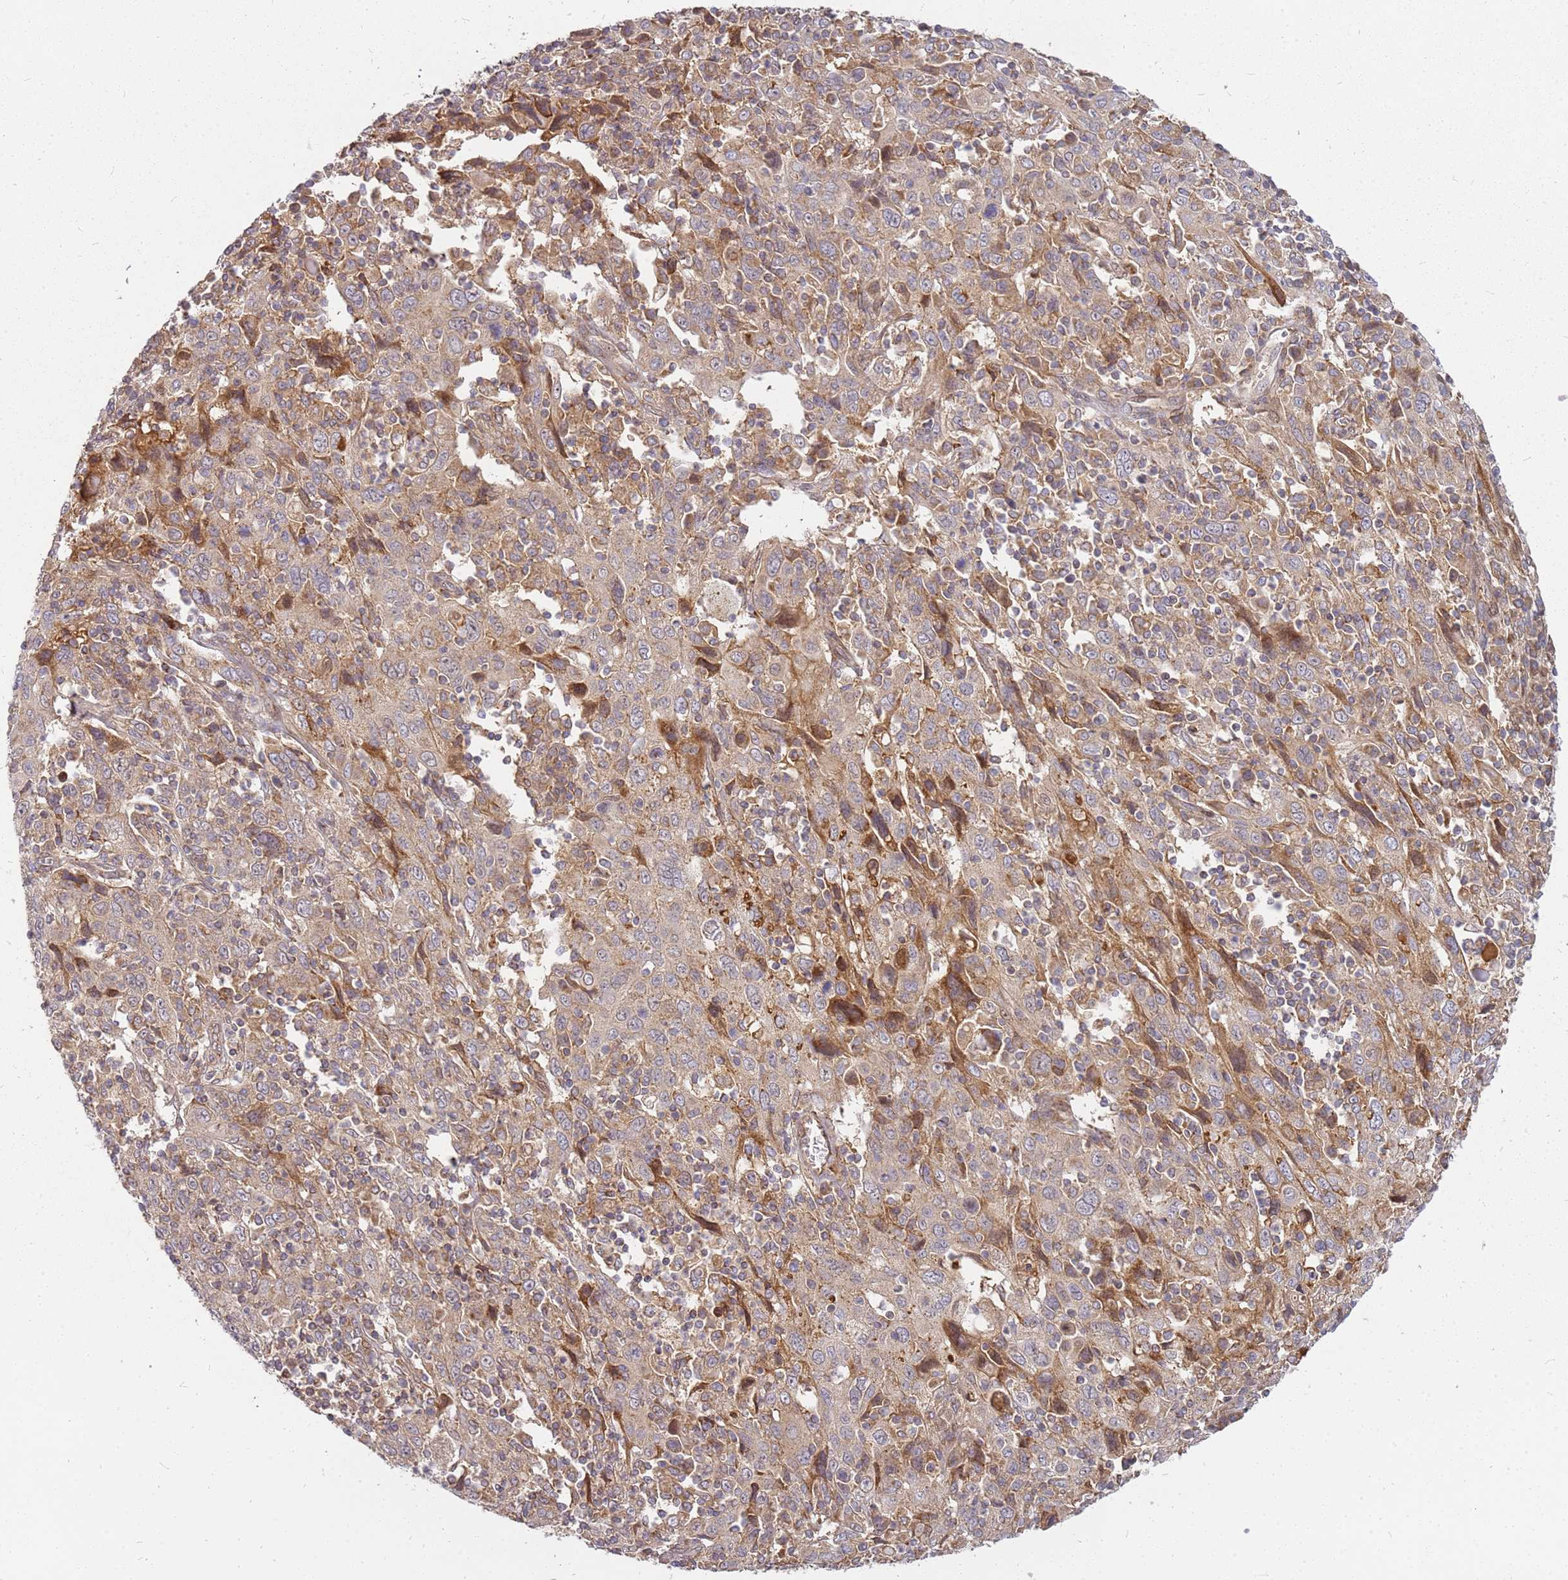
{"staining": {"intensity": "moderate", "quantity": "<25%", "location": "cytoplasmic/membranous"}, "tissue": "cervical cancer", "cell_type": "Tumor cells", "image_type": "cancer", "snomed": [{"axis": "morphology", "description": "Squamous cell carcinoma, NOS"}, {"axis": "topography", "description": "Cervix"}], "caption": "Cervical squamous cell carcinoma stained with DAB (3,3'-diaminobenzidine) IHC displays low levels of moderate cytoplasmic/membranous staining in about <25% of tumor cells. Nuclei are stained in blue.", "gene": "CCDC159", "patient": {"sex": "female", "age": 46}}